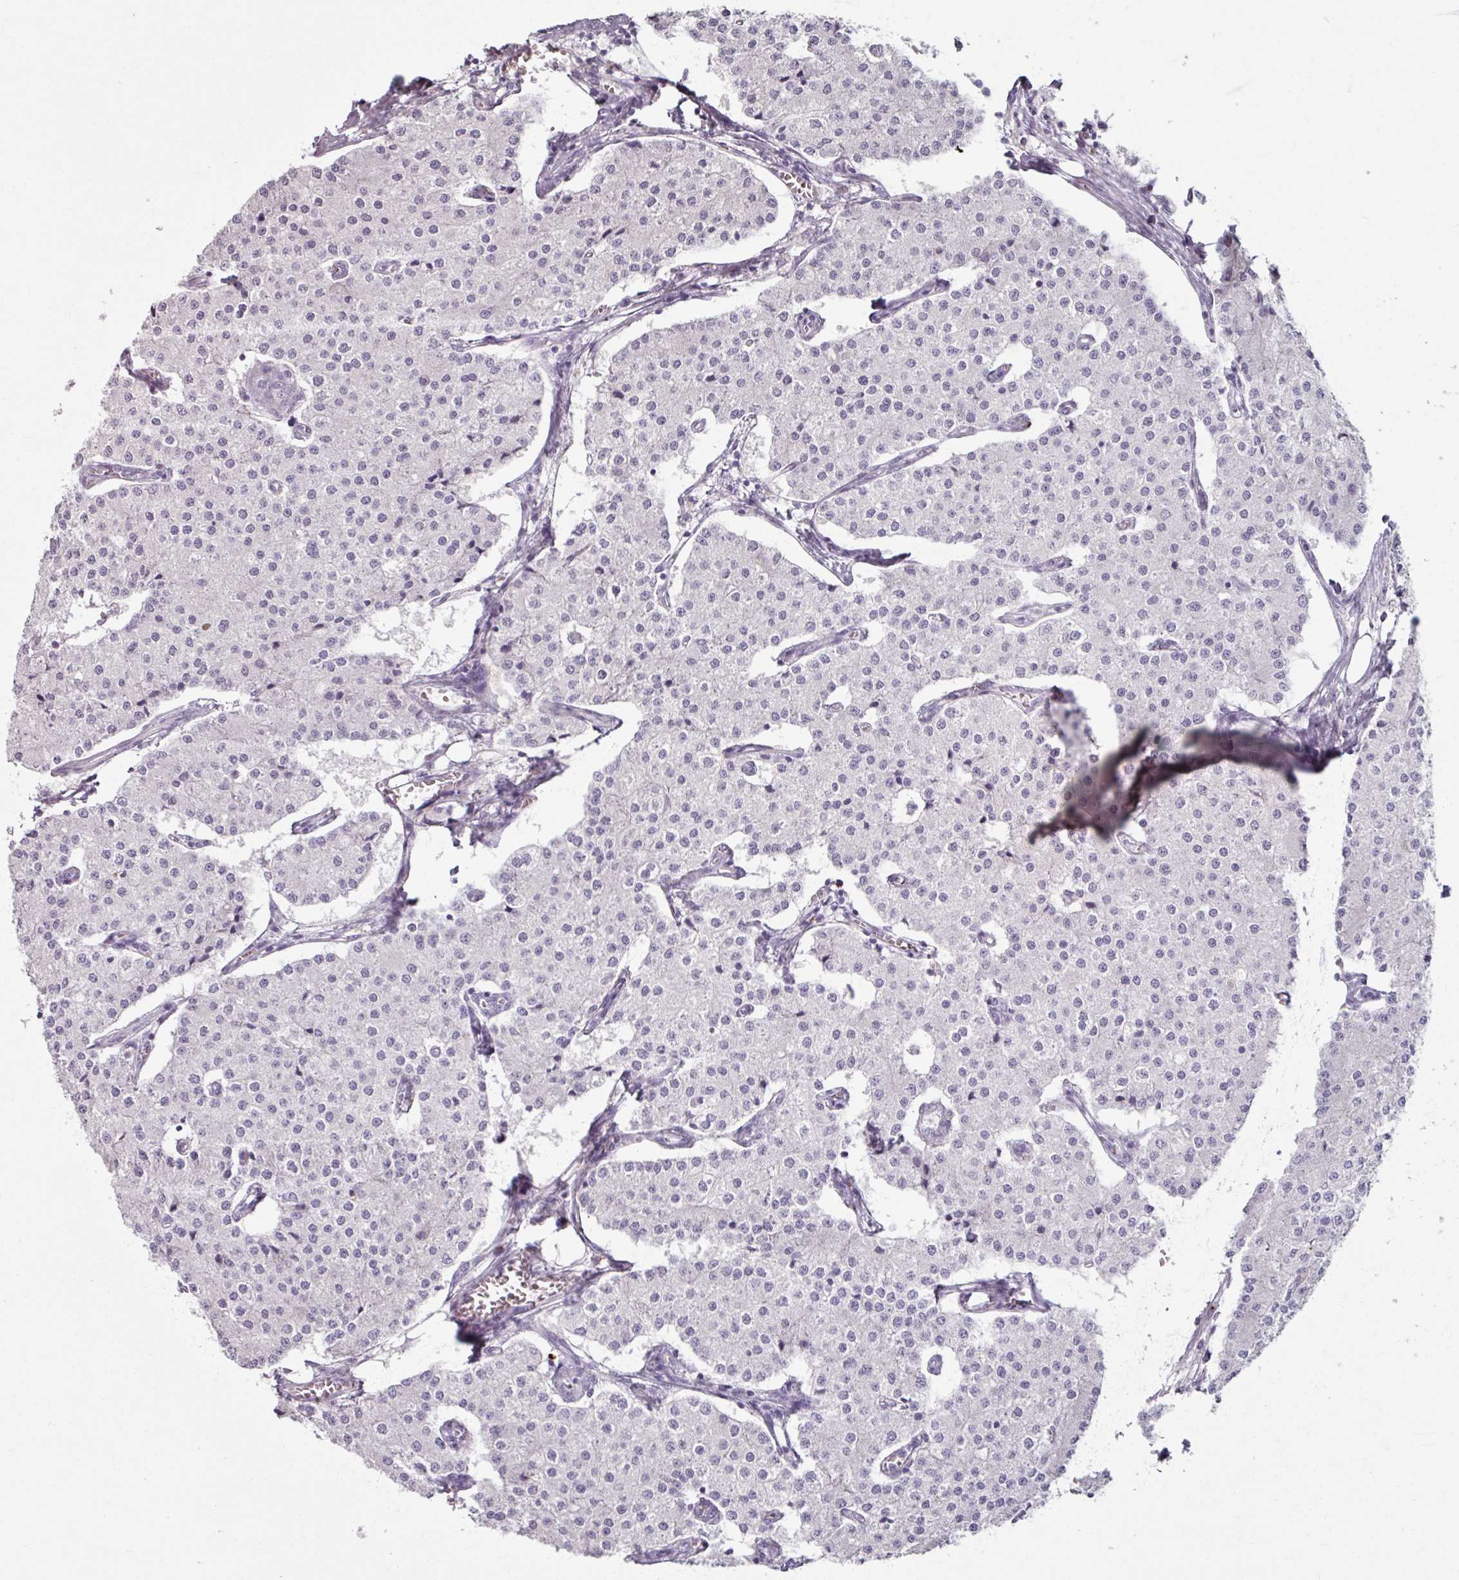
{"staining": {"intensity": "negative", "quantity": "none", "location": "none"}, "tissue": "carcinoid", "cell_type": "Tumor cells", "image_type": "cancer", "snomed": [{"axis": "morphology", "description": "Carcinoid, malignant, NOS"}, {"axis": "topography", "description": "Colon"}], "caption": "IHC image of neoplastic tissue: human malignant carcinoid stained with DAB (3,3'-diaminobenzidine) exhibits no significant protein positivity in tumor cells.", "gene": "SLC27A5", "patient": {"sex": "female", "age": 52}}